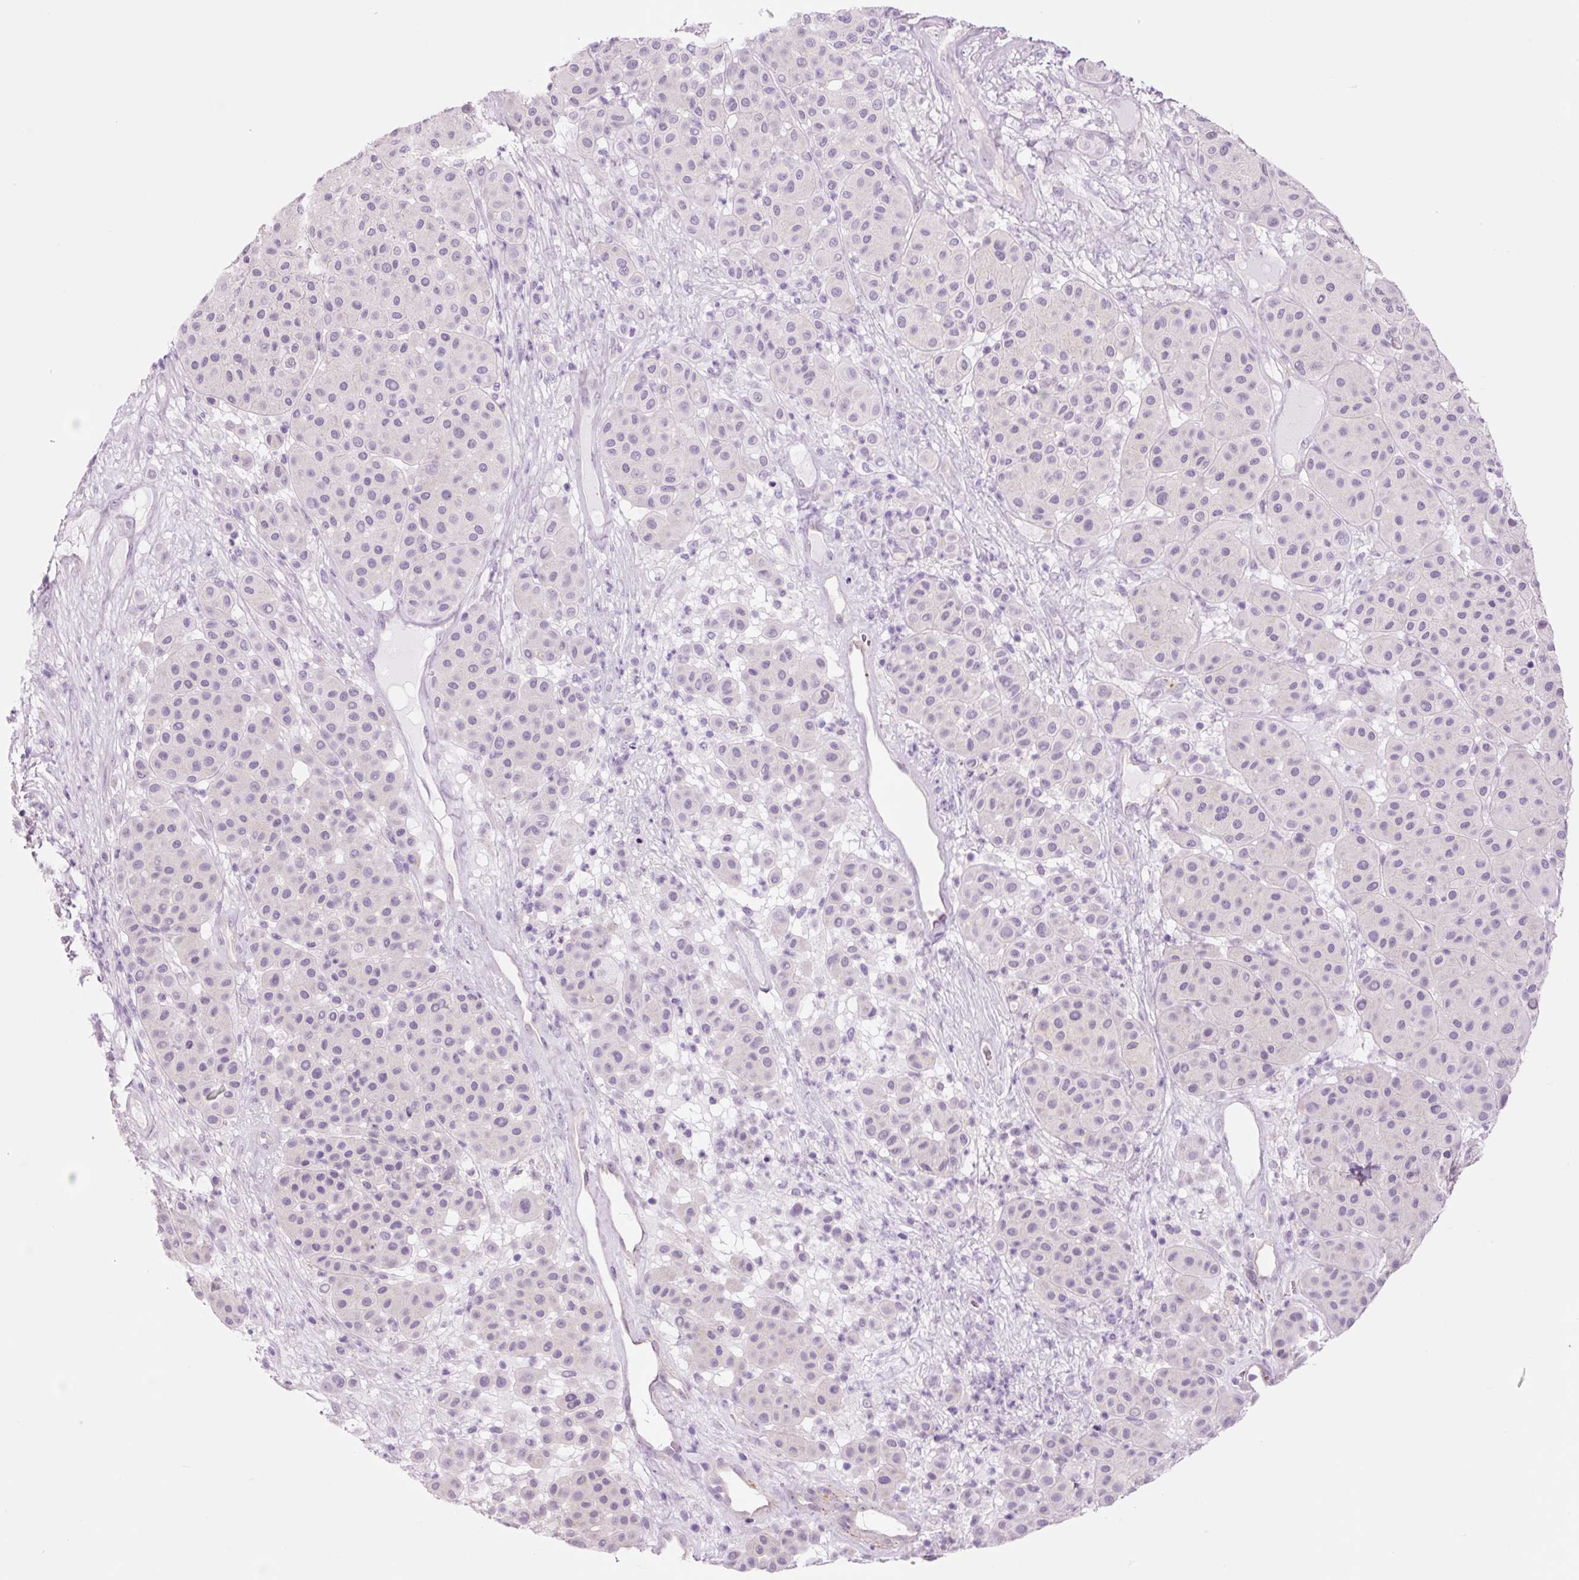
{"staining": {"intensity": "negative", "quantity": "none", "location": "none"}, "tissue": "melanoma", "cell_type": "Tumor cells", "image_type": "cancer", "snomed": [{"axis": "morphology", "description": "Malignant melanoma, Metastatic site"}, {"axis": "topography", "description": "Smooth muscle"}], "caption": "A high-resolution image shows immunohistochemistry (IHC) staining of melanoma, which shows no significant staining in tumor cells.", "gene": "HSPA4L", "patient": {"sex": "male", "age": 41}}